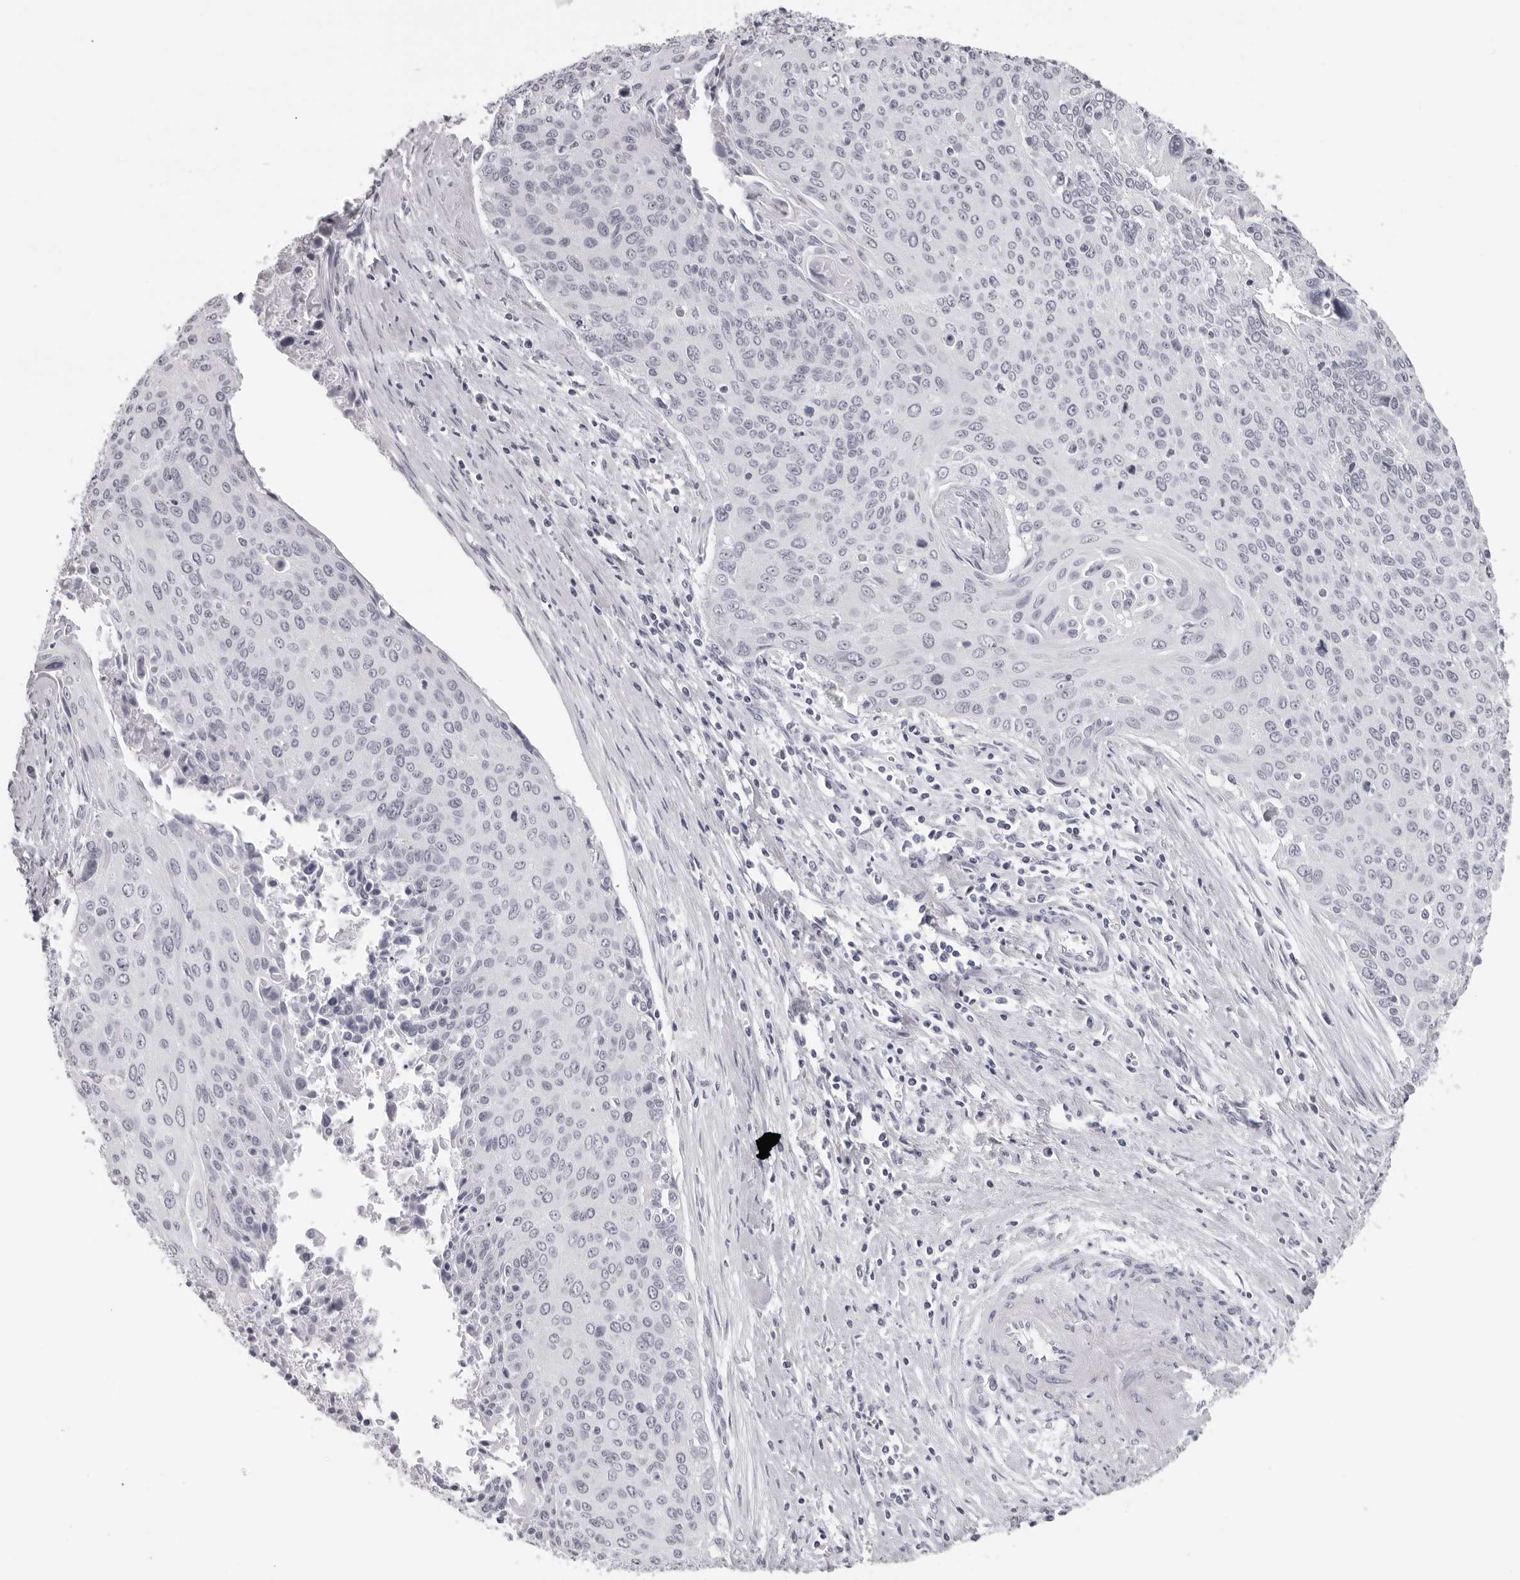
{"staining": {"intensity": "negative", "quantity": "none", "location": "none"}, "tissue": "cervical cancer", "cell_type": "Tumor cells", "image_type": "cancer", "snomed": [{"axis": "morphology", "description": "Squamous cell carcinoma, NOS"}, {"axis": "topography", "description": "Cervix"}], "caption": "Human cervical squamous cell carcinoma stained for a protein using immunohistochemistry (IHC) demonstrates no positivity in tumor cells.", "gene": "DNALI1", "patient": {"sex": "female", "age": 55}}